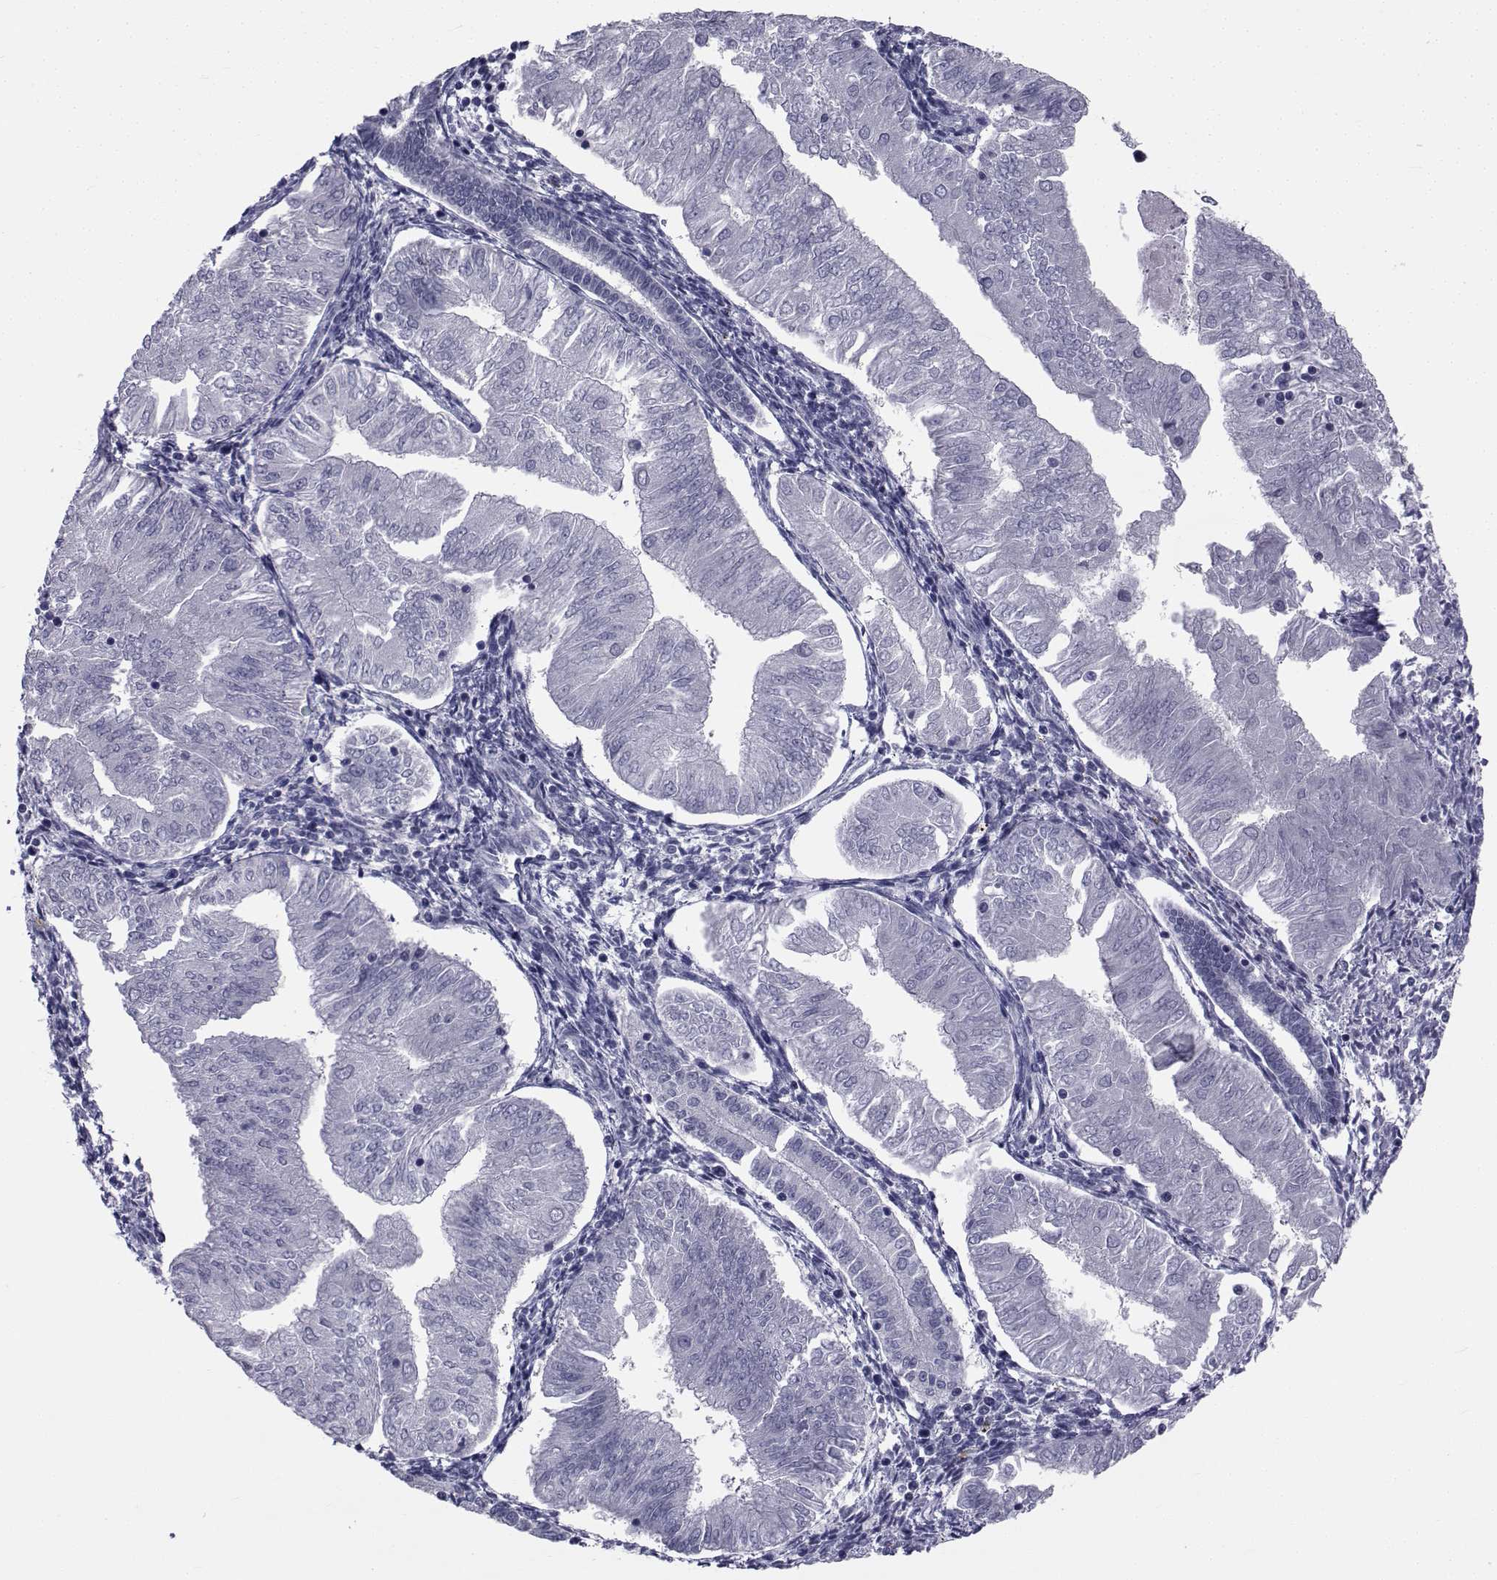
{"staining": {"intensity": "negative", "quantity": "none", "location": "none"}, "tissue": "endometrial cancer", "cell_type": "Tumor cells", "image_type": "cancer", "snomed": [{"axis": "morphology", "description": "Adenocarcinoma, NOS"}, {"axis": "topography", "description": "Endometrium"}], "caption": "A micrograph of endometrial adenocarcinoma stained for a protein exhibits no brown staining in tumor cells.", "gene": "CHRNA1", "patient": {"sex": "female", "age": 53}}